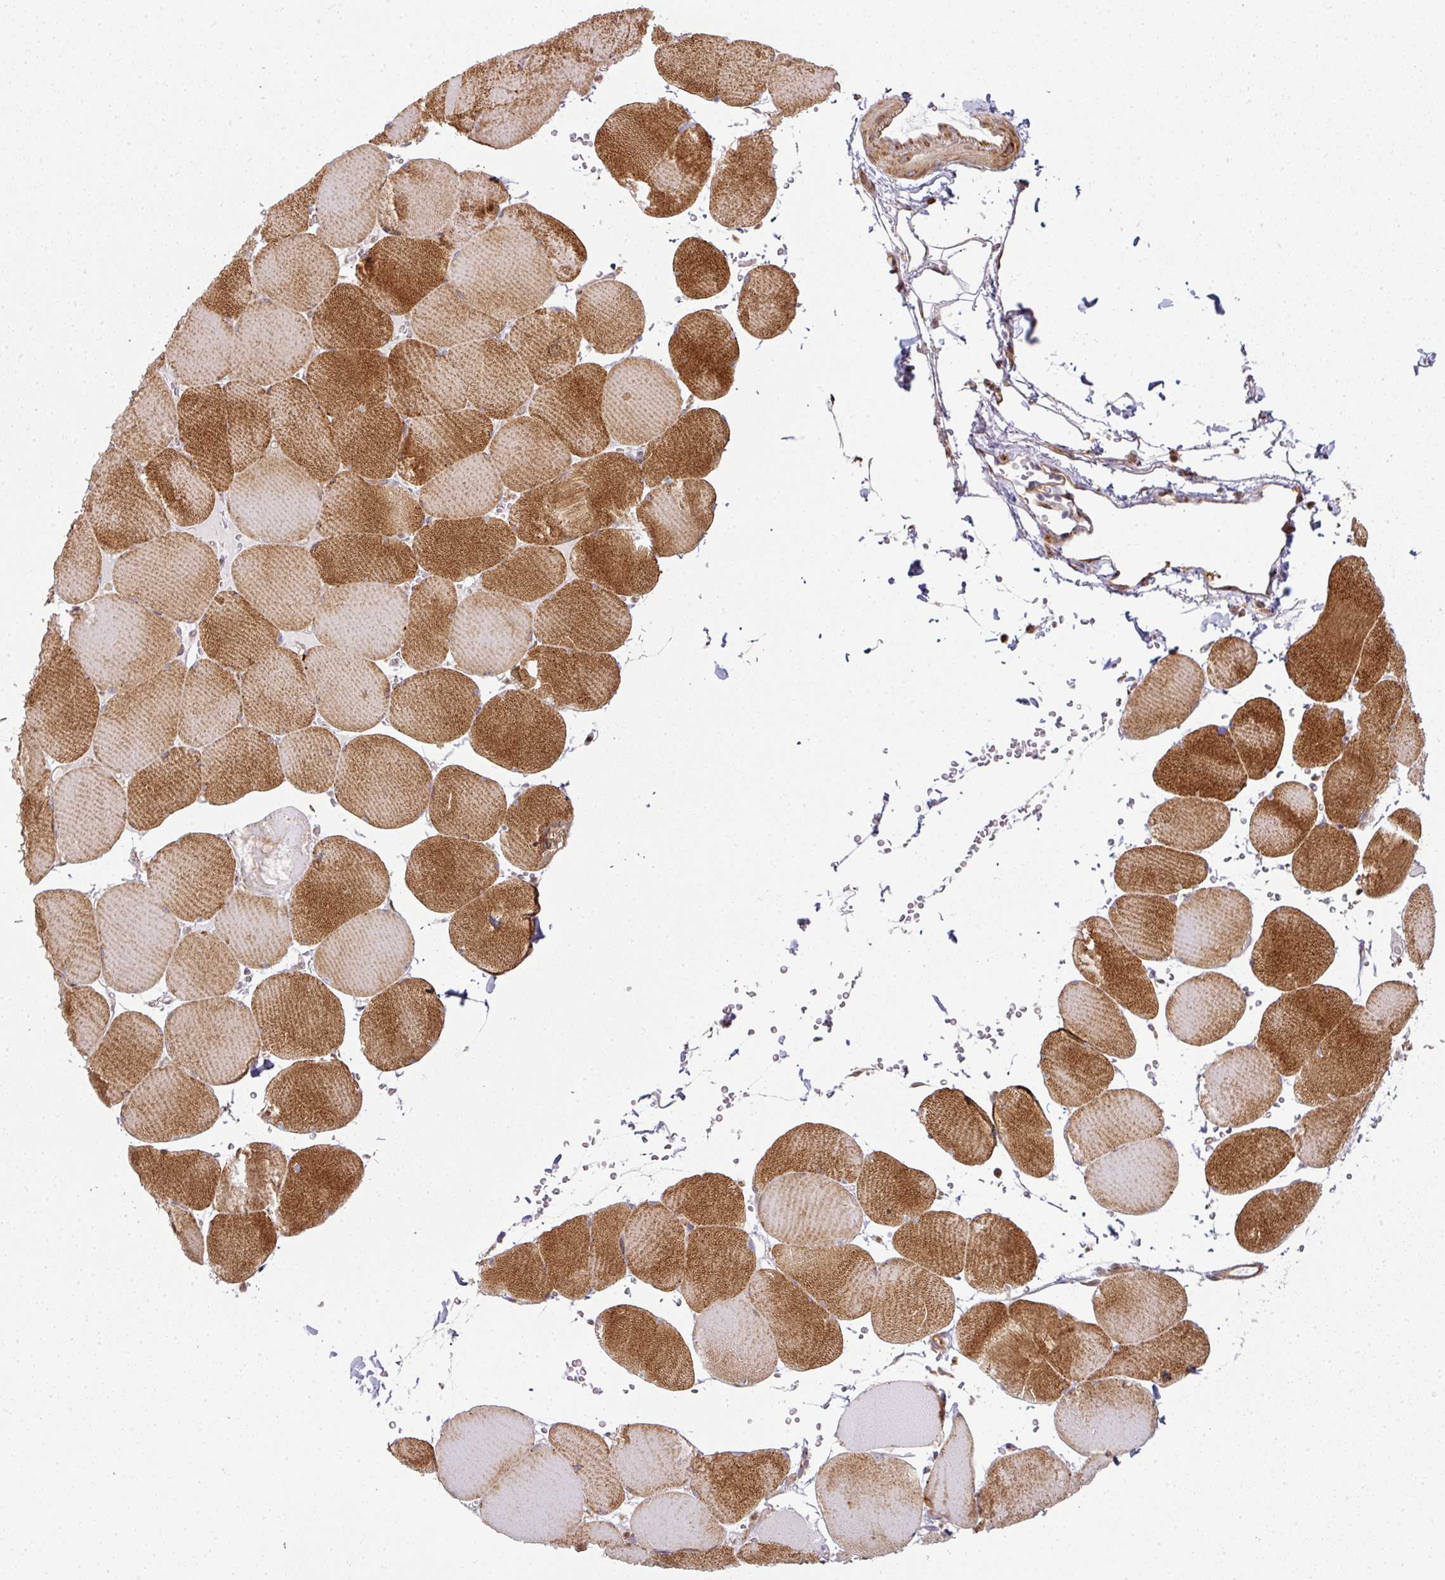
{"staining": {"intensity": "strong", "quantity": ">75%", "location": "cytoplasmic/membranous"}, "tissue": "skeletal muscle", "cell_type": "Myocytes", "image_type": "normal", "snomed": [{"axis": "morphology", "description": "Normal tissue, NOS"}, {"axis": "topography", "description": "Skeletal muscle"}, {"axis": "topography", "description": "Head-Neck"}], "caption": "Strong cytoplasmic/membranous staining is seen in about >75% of myocytes in benign skeletal muscle. Nuclei are stained in blue.", "gene": "ATAT1", "patient": {"sex": "male", "age": 66}}